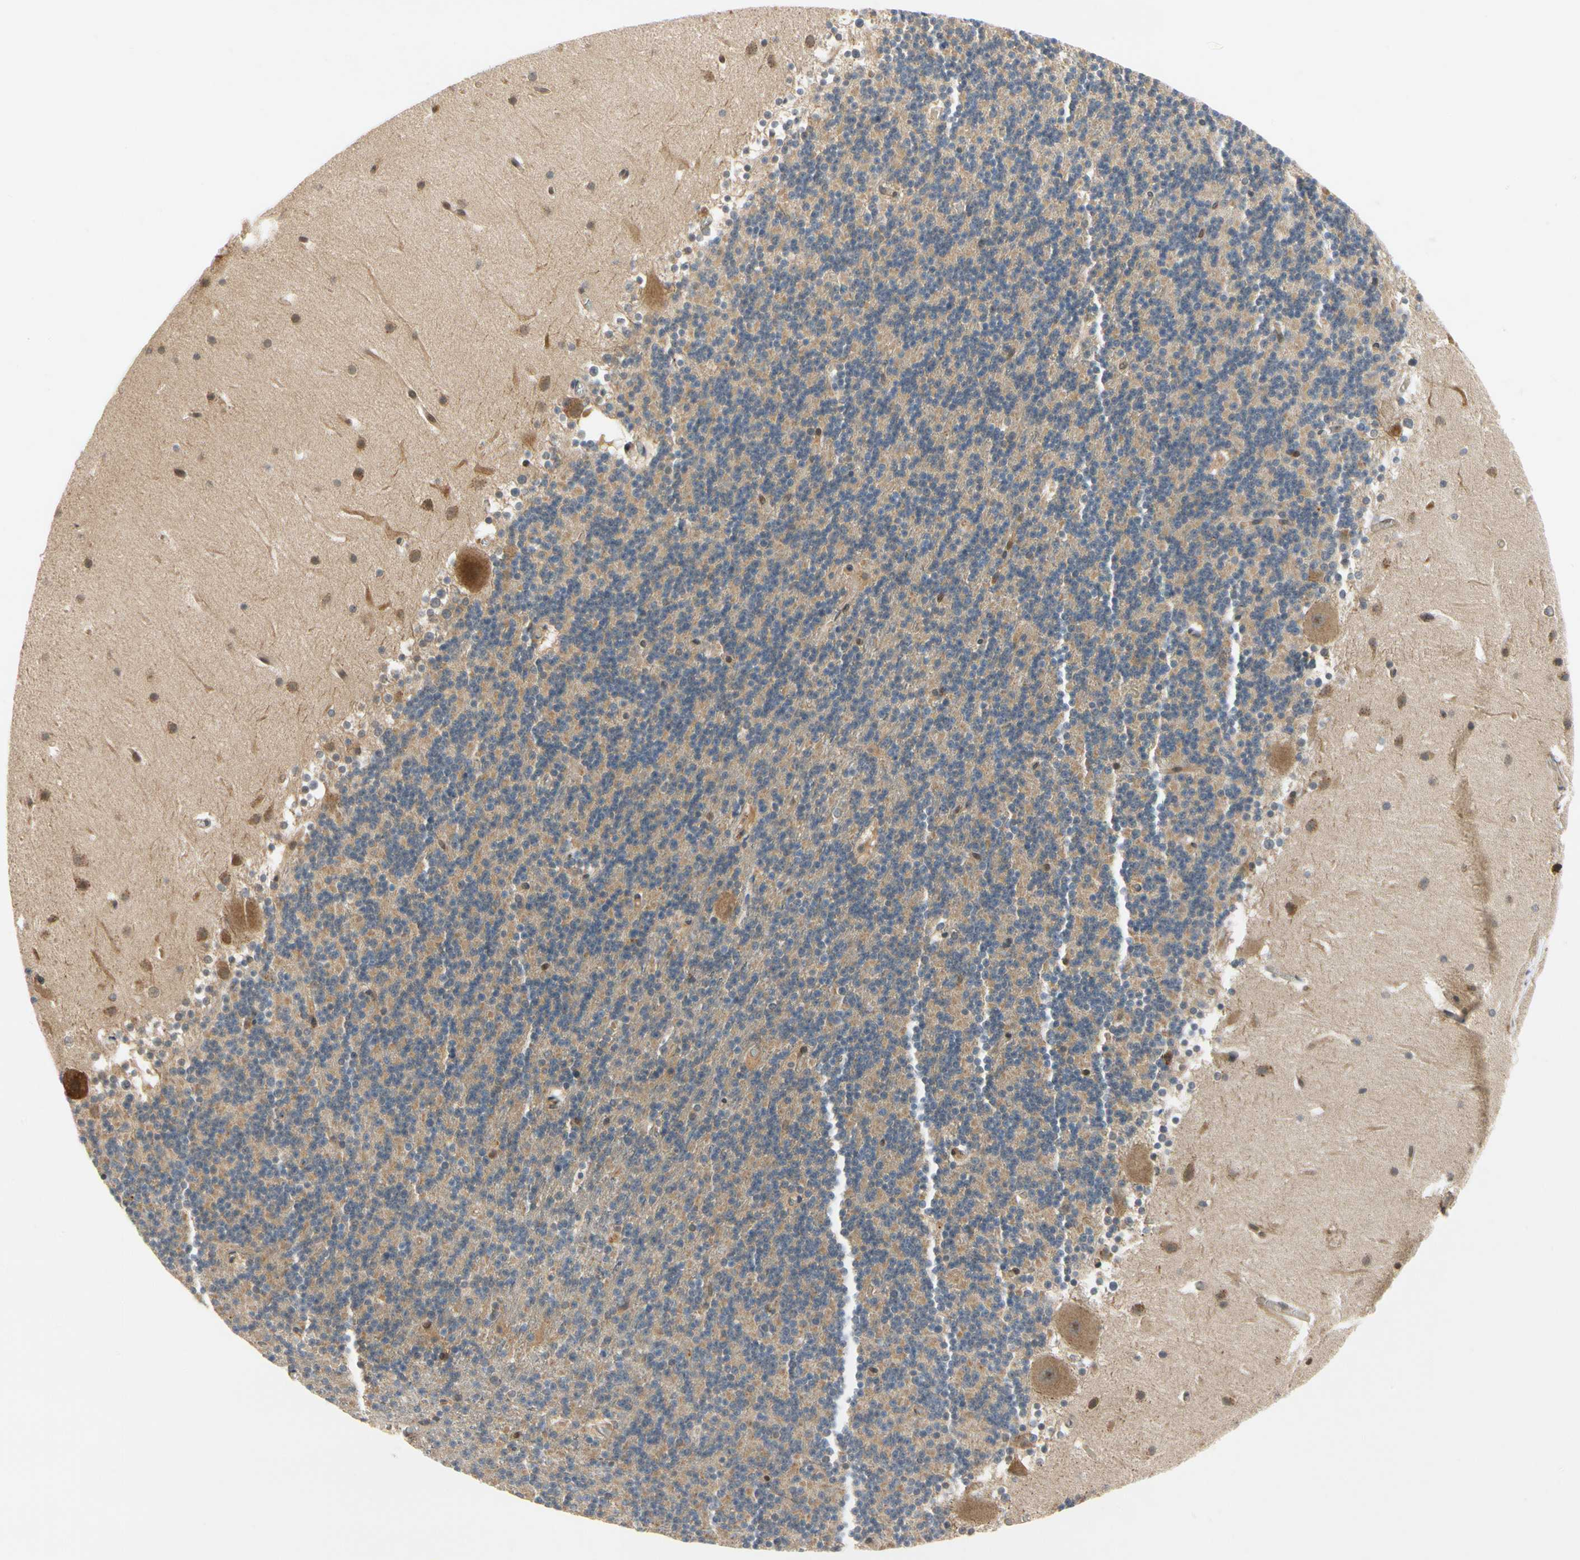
{"staining": {"intensity": "weak", "quantity": ">75%", "location": "cytoplasmic/membranous"}, "tissue": "cerebellum", "cell_type": "Cells in granular layer", "image_type": "normal", "snomed": [{"axis": "morphology", "description": "Normal tissue, NOS"}, {"axis": "topography", "description": "Cerebellum"}], "caption": "Weak cytoplasmic/membranous staining for a protein is appreciated in approximately >75% of cells in granular layer of benign cerebellum using immunohistochemistry (IHC).", "gene": "TDRP", "patient": {"sex": "male", "age": 45}}